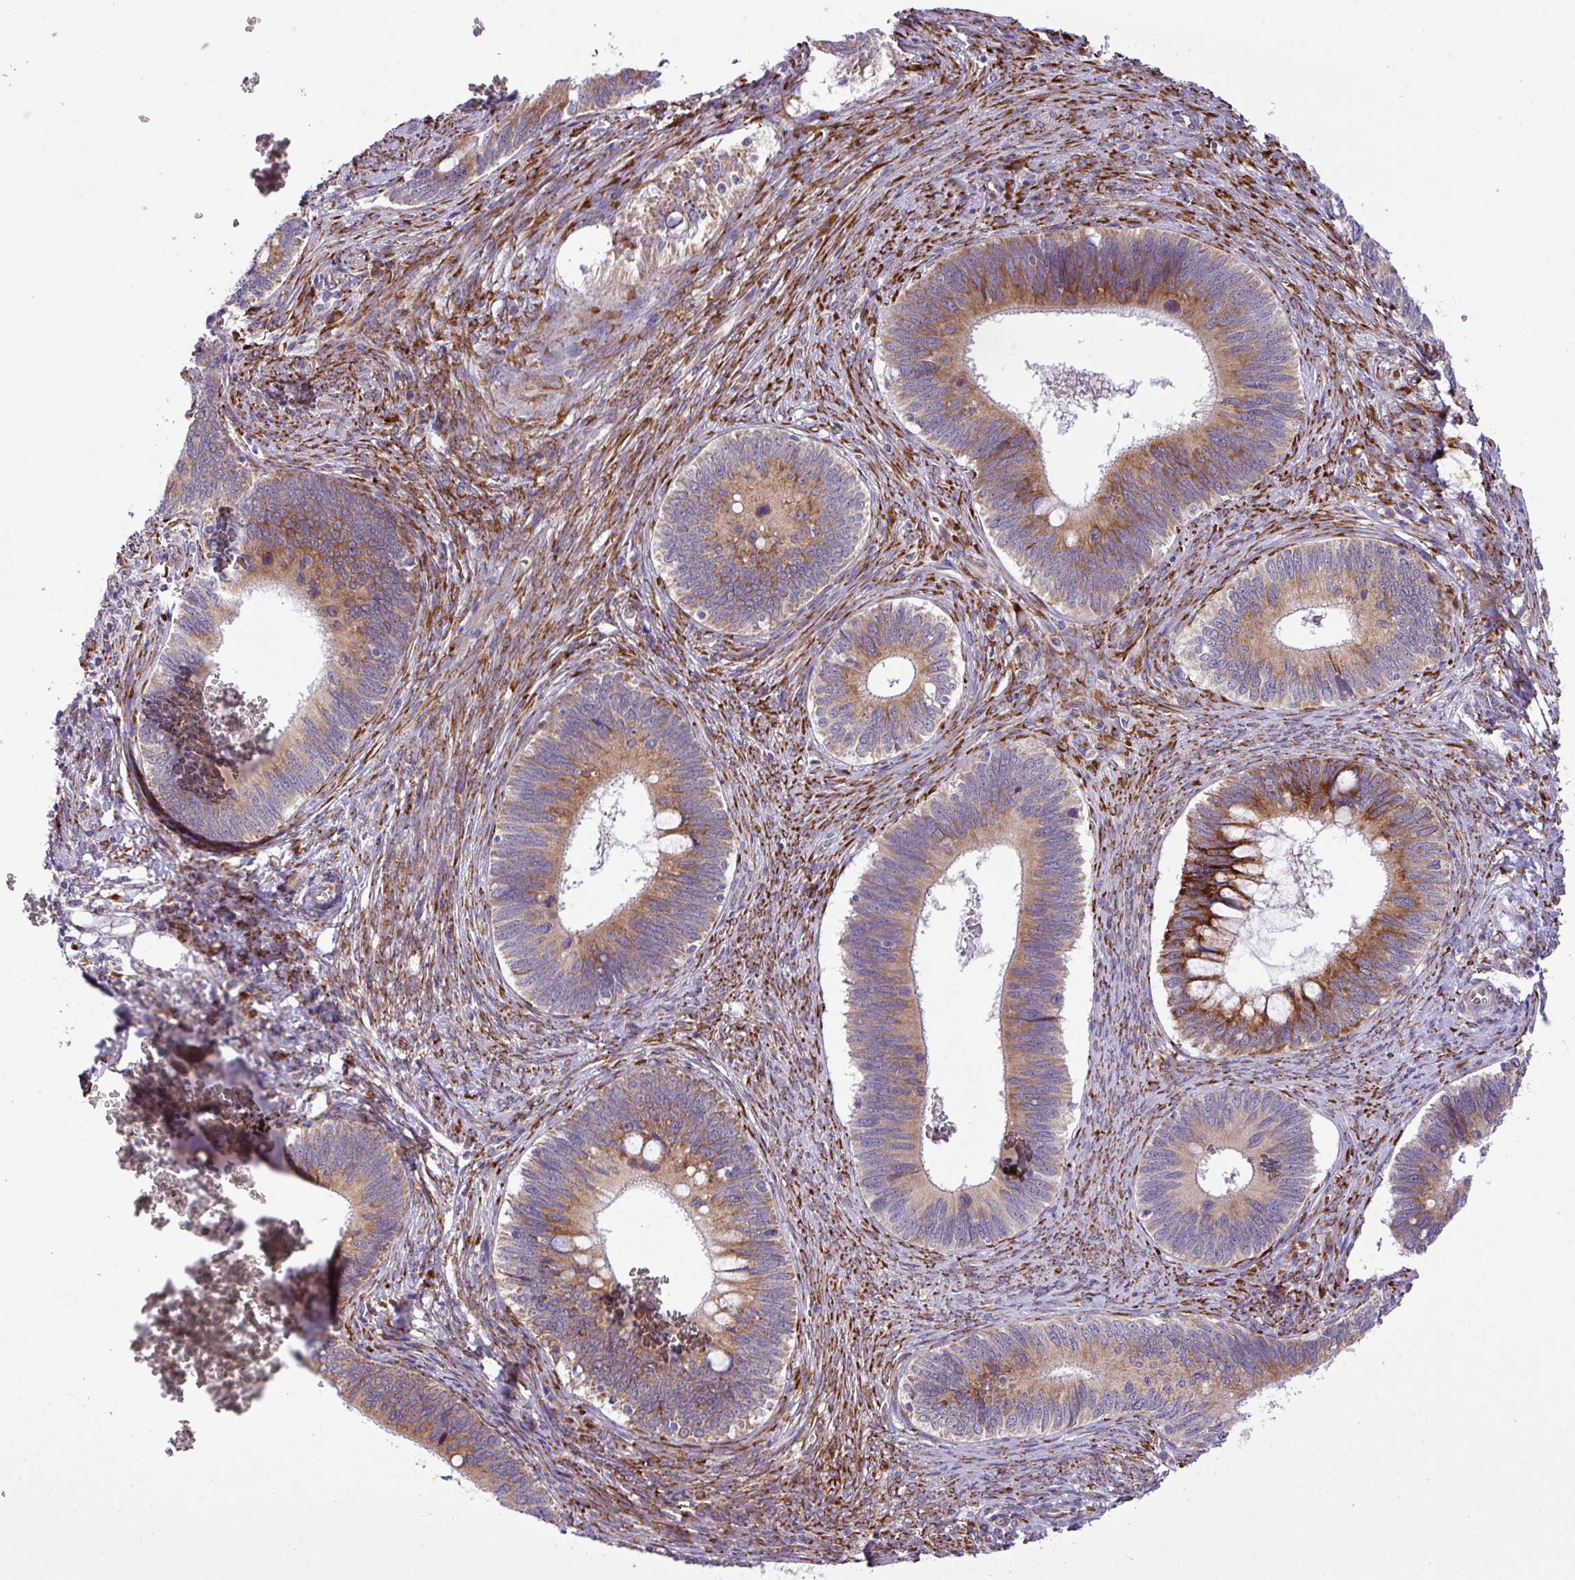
{"staining": {"intensity": "moderate", "quantity": ">75%", "location": "cytoplasmic/membranous"}, "tissue": "cervical cancer", "cell_type": "Tumor cells", "image_type": "cancer", "snomed": [{"axis": "morphology", "description": "Adenocarcinoma, NOS"}, {"axis": "topography", "description": "Cervix"}], "caption": "Brown immunohistochemical staining in adenocarcinoma (cervical) exhibits moderate cytoplasmic/membranous staining in approximately >75% of tumor cells.", "gene": "CFAP97", "patient": {"sex": "female", "age": 42}}